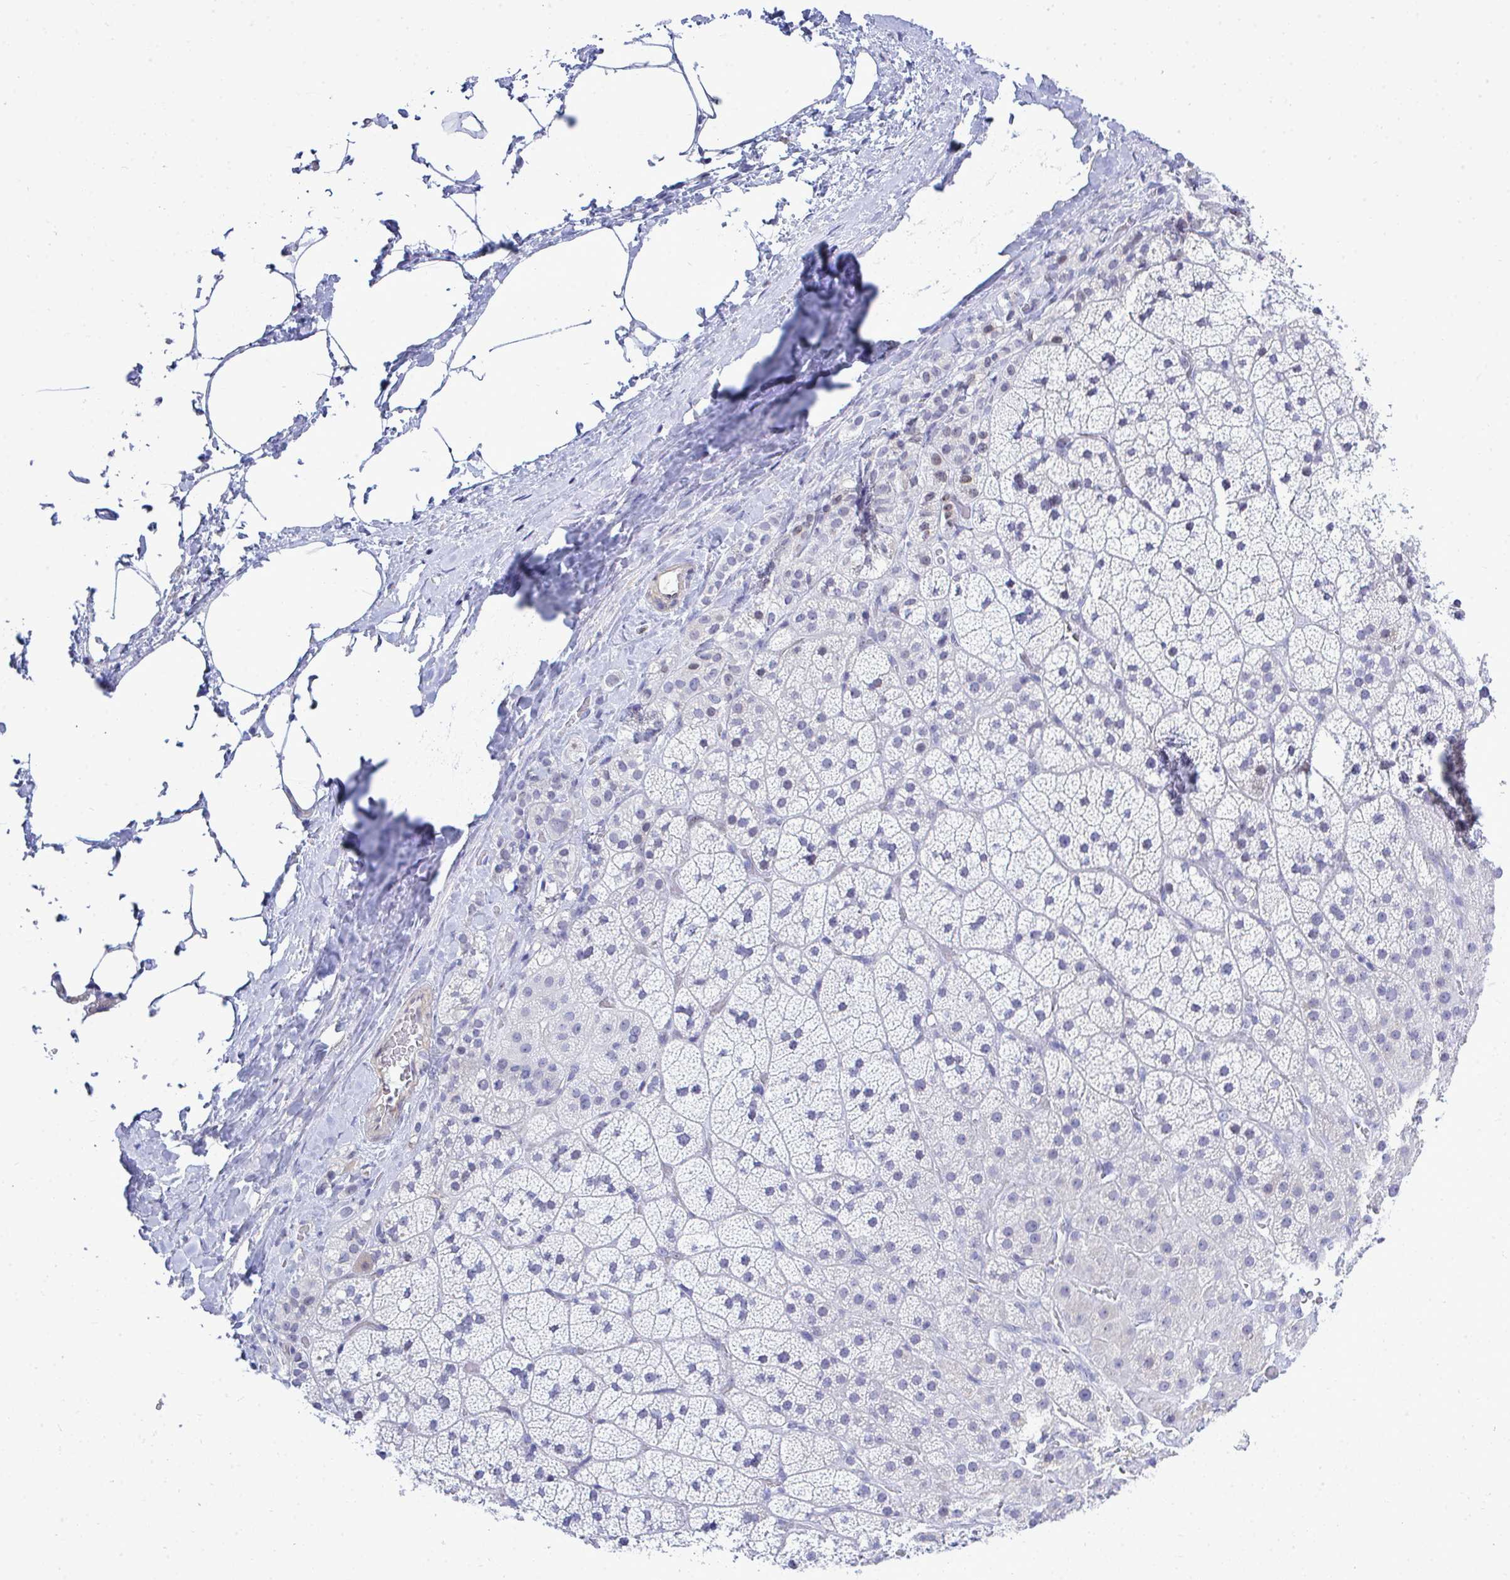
{"staining": {"intensity": "negative", "quantity": "none", "location": "none"}, "tissue": "adrenal gland", "cell_type": "Glandular cells", "image_type": "normal", "snomed": [{"axis": "morphology", "description": "Normal tissue, NOS"}, {"axis": "topography", "description": "Adrenal gland"}], "caption": "Immunohistochemistry of benign human adrenal gland exhibits no staining in glandular cells.", "gene": "SLC25A51", "patient": {"sex": "male", "age": 57}}